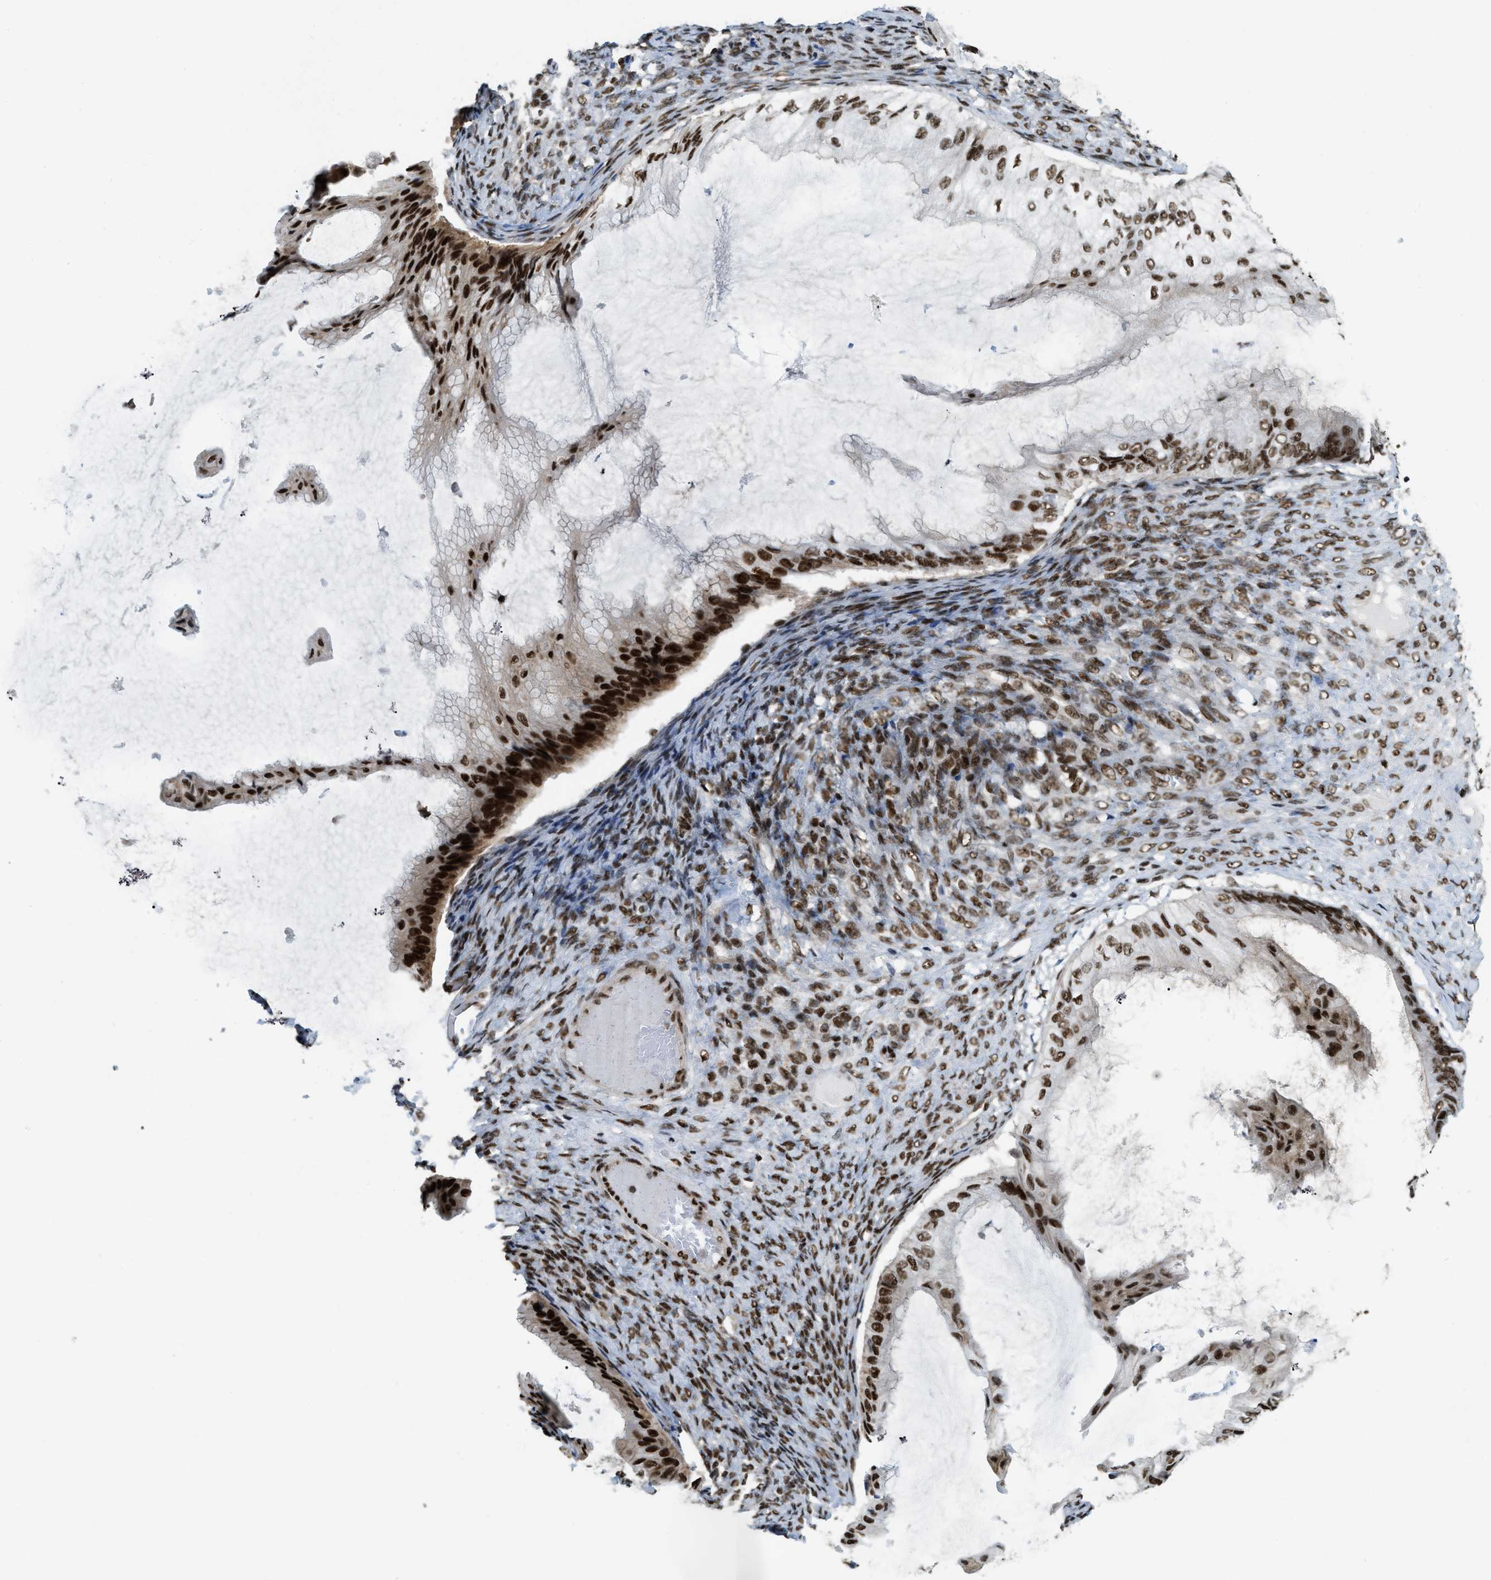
{"staining": {"intensity": "strong", "quantity": ">75%", "location": "nuclear"}, "tissue": "ovarian cancer", "cell_type": "Tumor cells", "image_type": "cancer", "snomed": [{"axis": "morphology", "description": "Cystadenocarcinoma, mucinous, NOS"}, {"axis": "topography", "description": "Ovary"}], "caption": "Ovarian mucinous cystadenocarcinoma tissue displays strong nuclear positivity in approximately >75% of tumor cells The staining was performed using DAB (3,3'-diaminobenzidine), with brown indicating positive protein expression. Nuclei are stained blue with hematoxylin.", "gene": "NUMA1", "patient": {"sex": "female", "age": 61}}